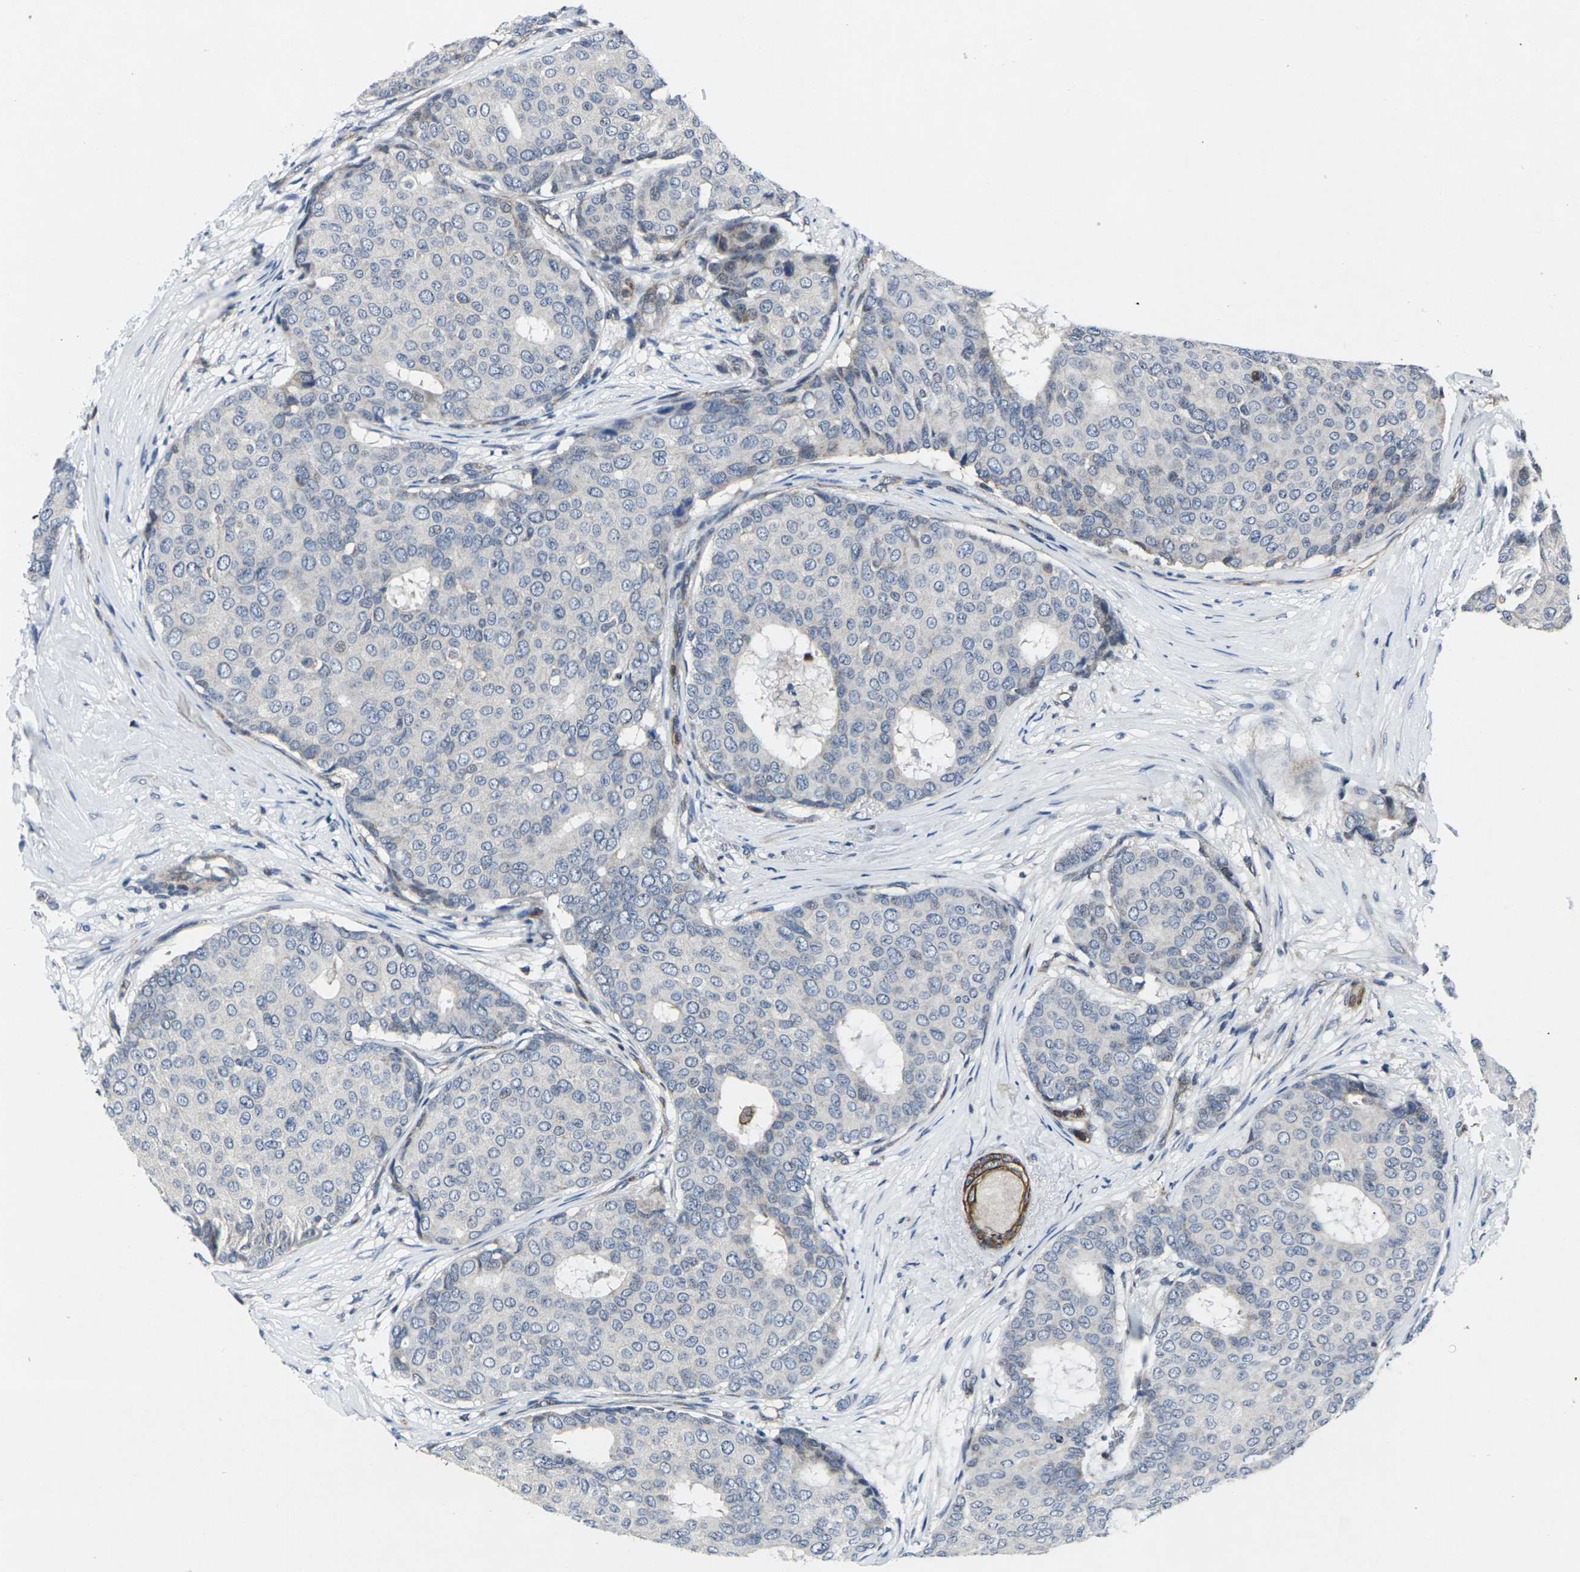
{"staining": {"intensity": "weak", "quantity": "<25%", "location": "cytoplasmic/membranous"}, "tissue": "breast cancer", "cell_type": "Tumor cells", "image_type": "cancer", "snomed": [{"axis": "morphology", "description": "Duct carcinoma"}, {"axis": "topography", "description": "Breast"}], "caption": "Immunohistochemistry (IHC) of human infiltrating ductal carcinoma (breast) reveals no staining in tumor cells.", "gene": "STAT4", "patient": {"sex": "female", "age": 75}}